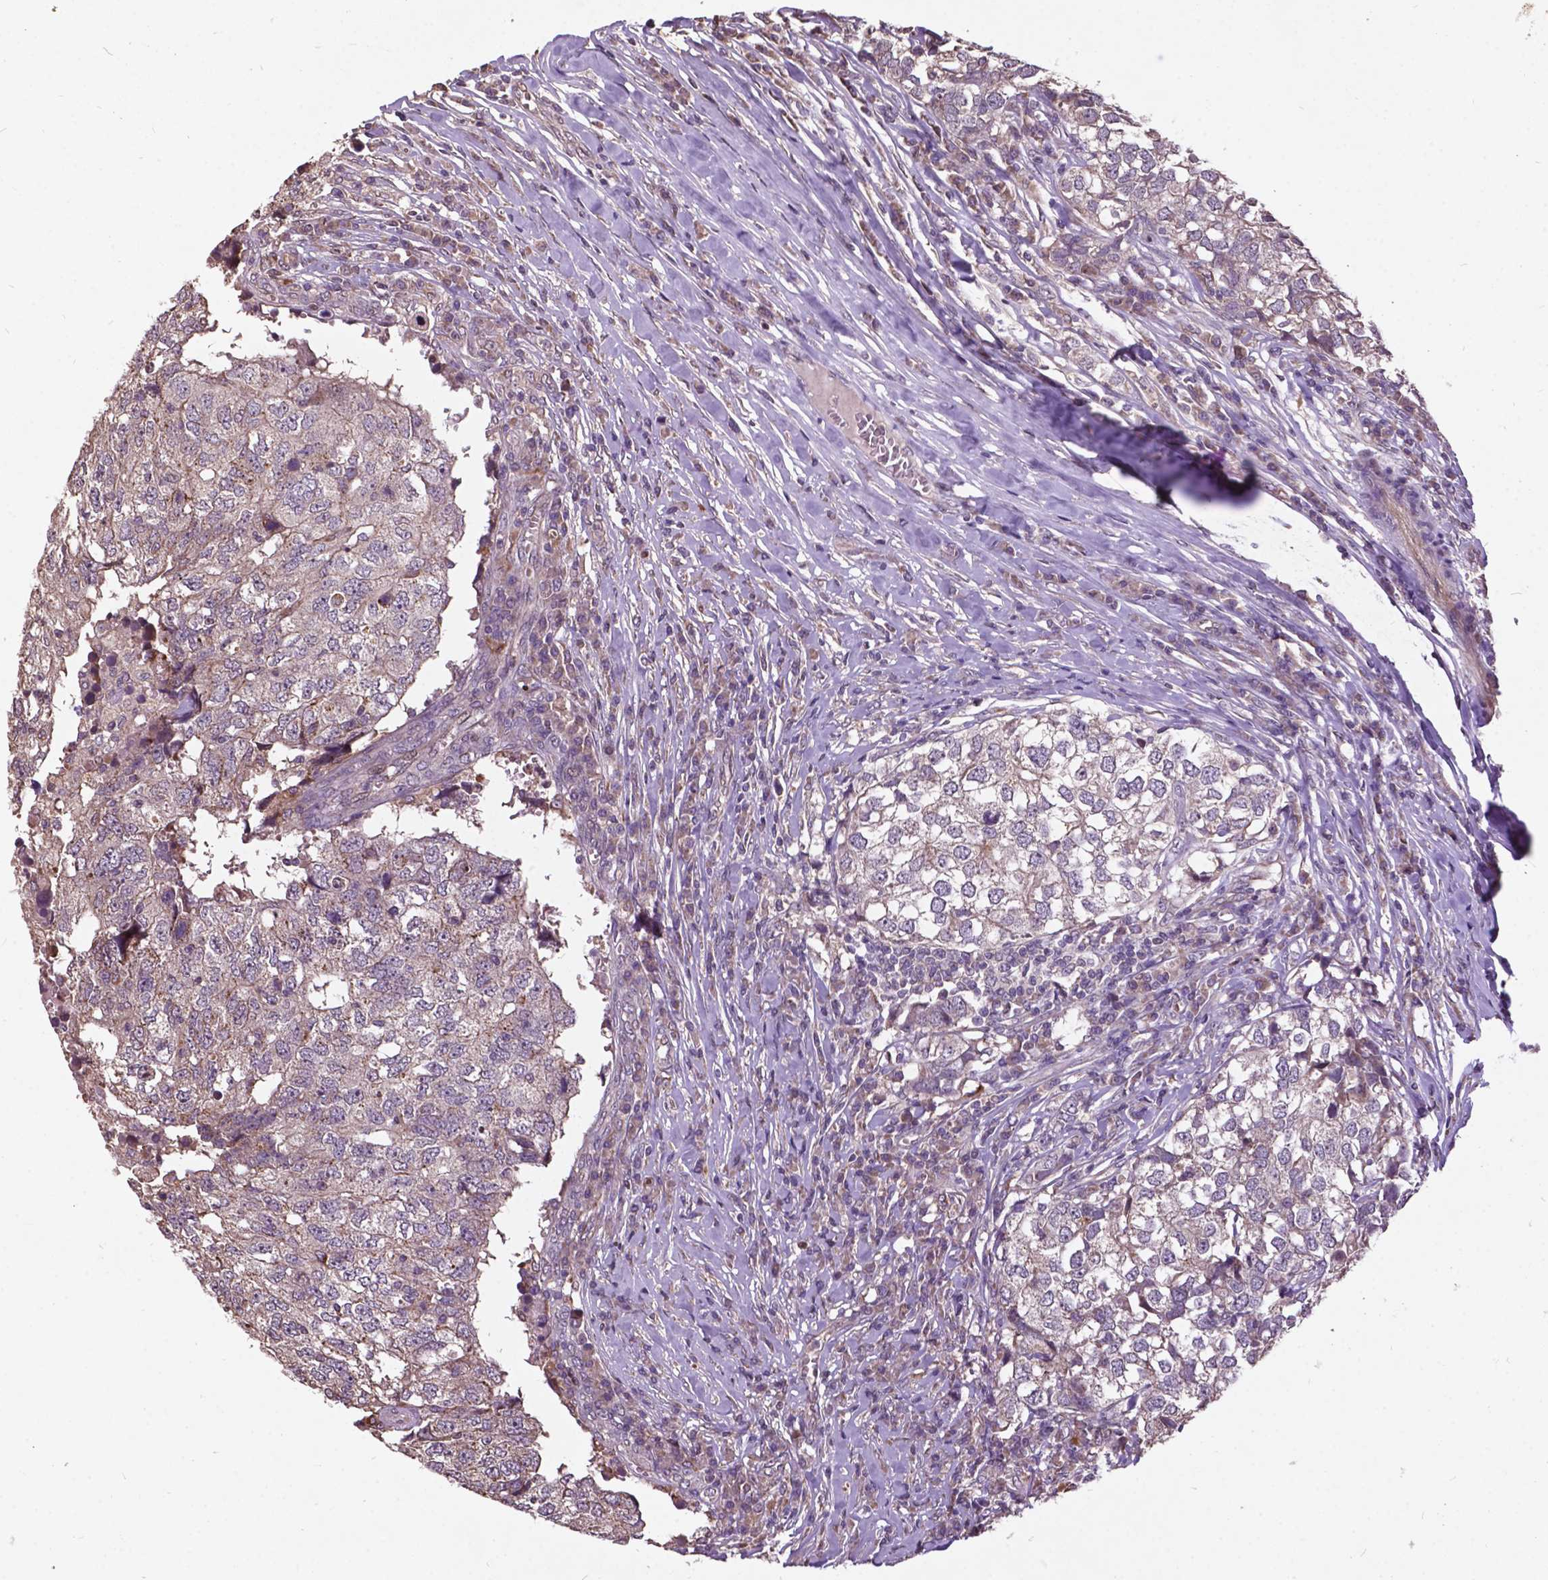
{"staining": {"intensity": "negative", "quantity": "none", "location": "none"}, "tissue": "breast cancer", "cell_type": "Tumor cells", "image_type": "cancer", "snomed": [{"axis": "morphology", "description": "Duct carcinoma"}, {"axis": "topography", "description": "Breast"}], "caption": "IHC histopathology image of breast cancer (intraductal carcinoma) stained for a protein (brown), which demonstrates no positivity in tumor cells. (Stains: DAB immunohistochemistry with hematoxylin counter stain, Microscopy: brightfield microscopy at high magnification).", "gene": "AP1S3", "patient": {"sex": "female", "age": 30}}